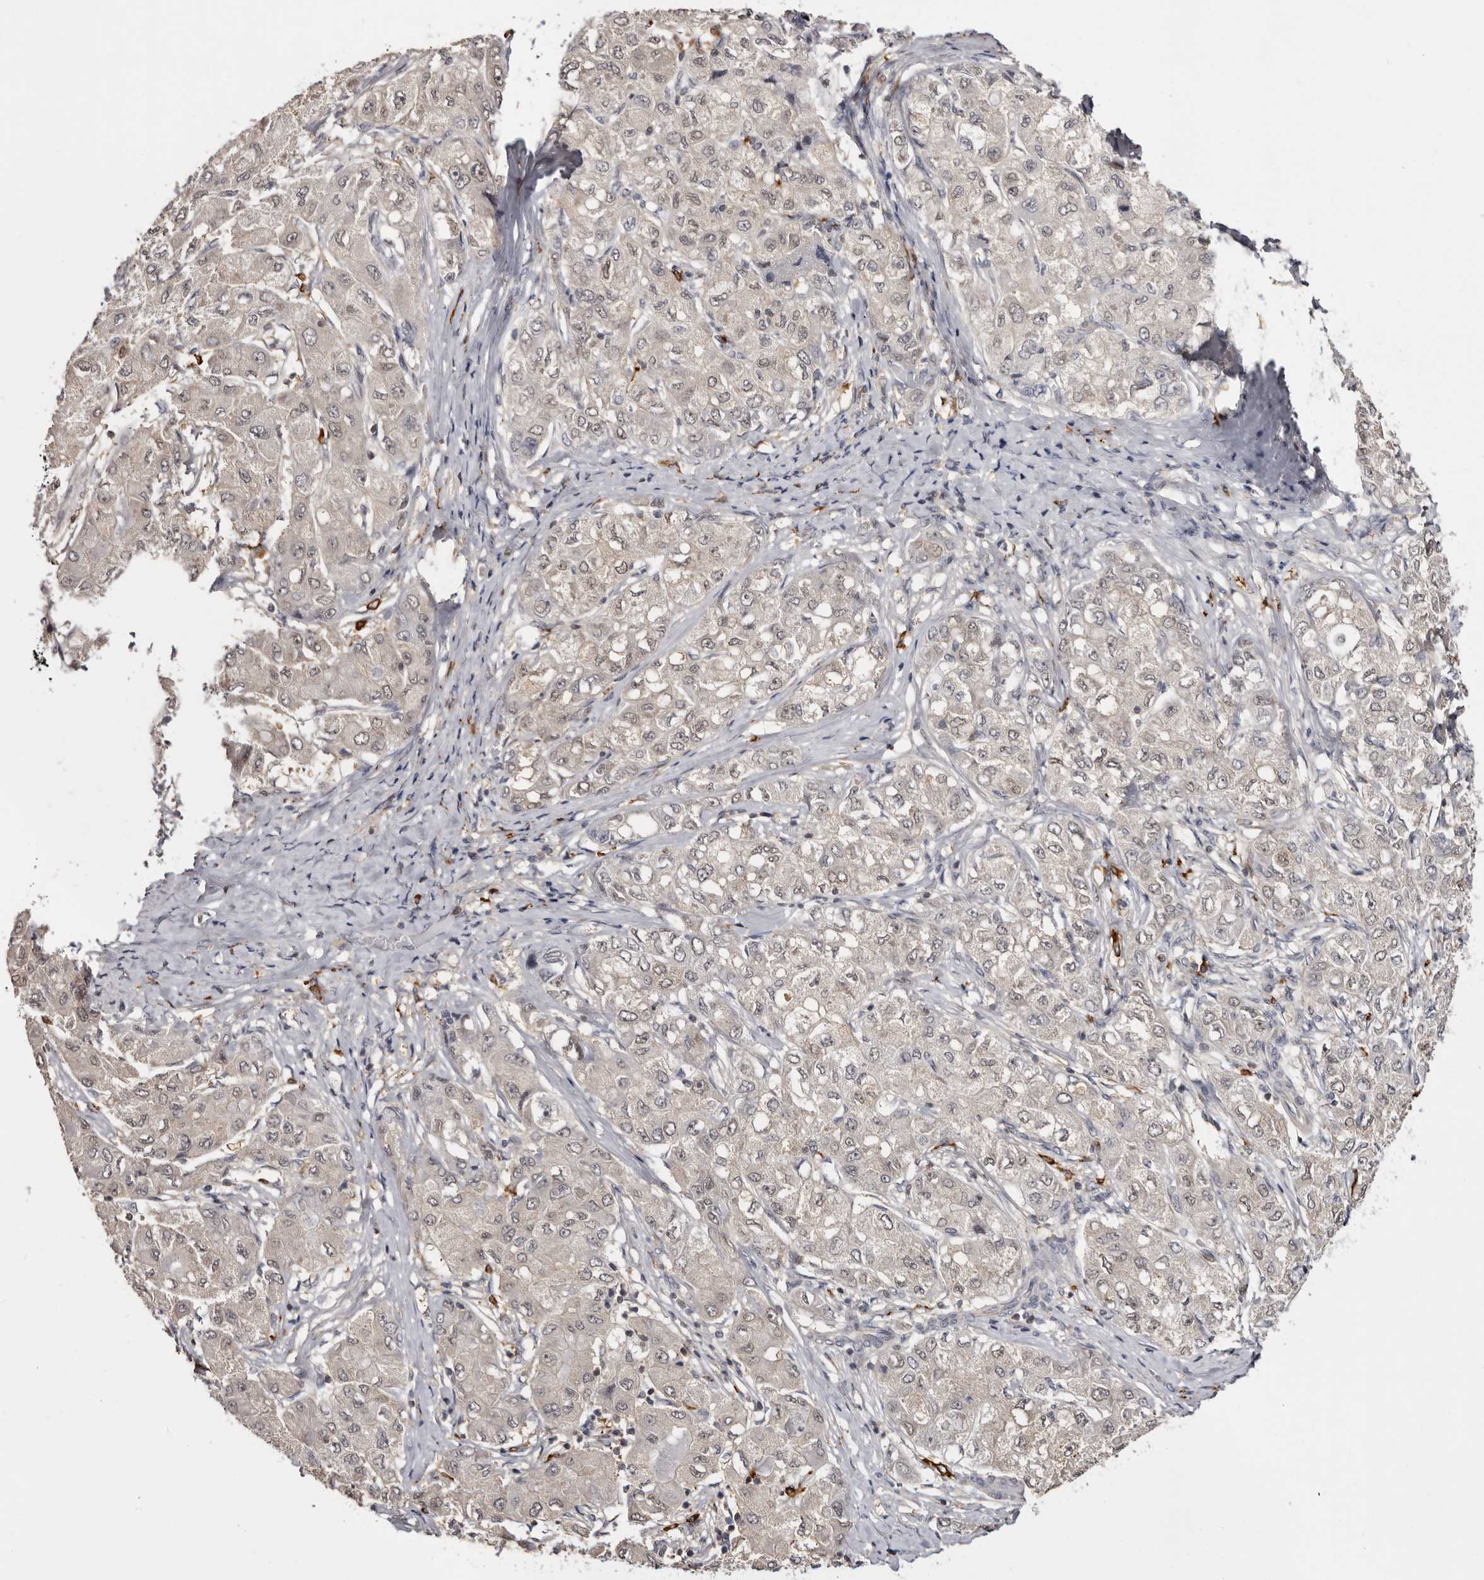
{"staining": {"intensity": "negative", "quantity": "none", "location": "none"}, "tissue": "liver cancer", "cell_type": "Tumor cells", "image_type": "cancer", "snomed": [{"axis": "morphology", "description": "Carcinoma, Hepatocellular, NOS"}, {"axis": "topography", "description": "Liver"}], "caption": "There is no significant staining in tumor cells of liver cancer.", "gene": "TNNI1", "patient": {"sex": "male", "age": 80}}